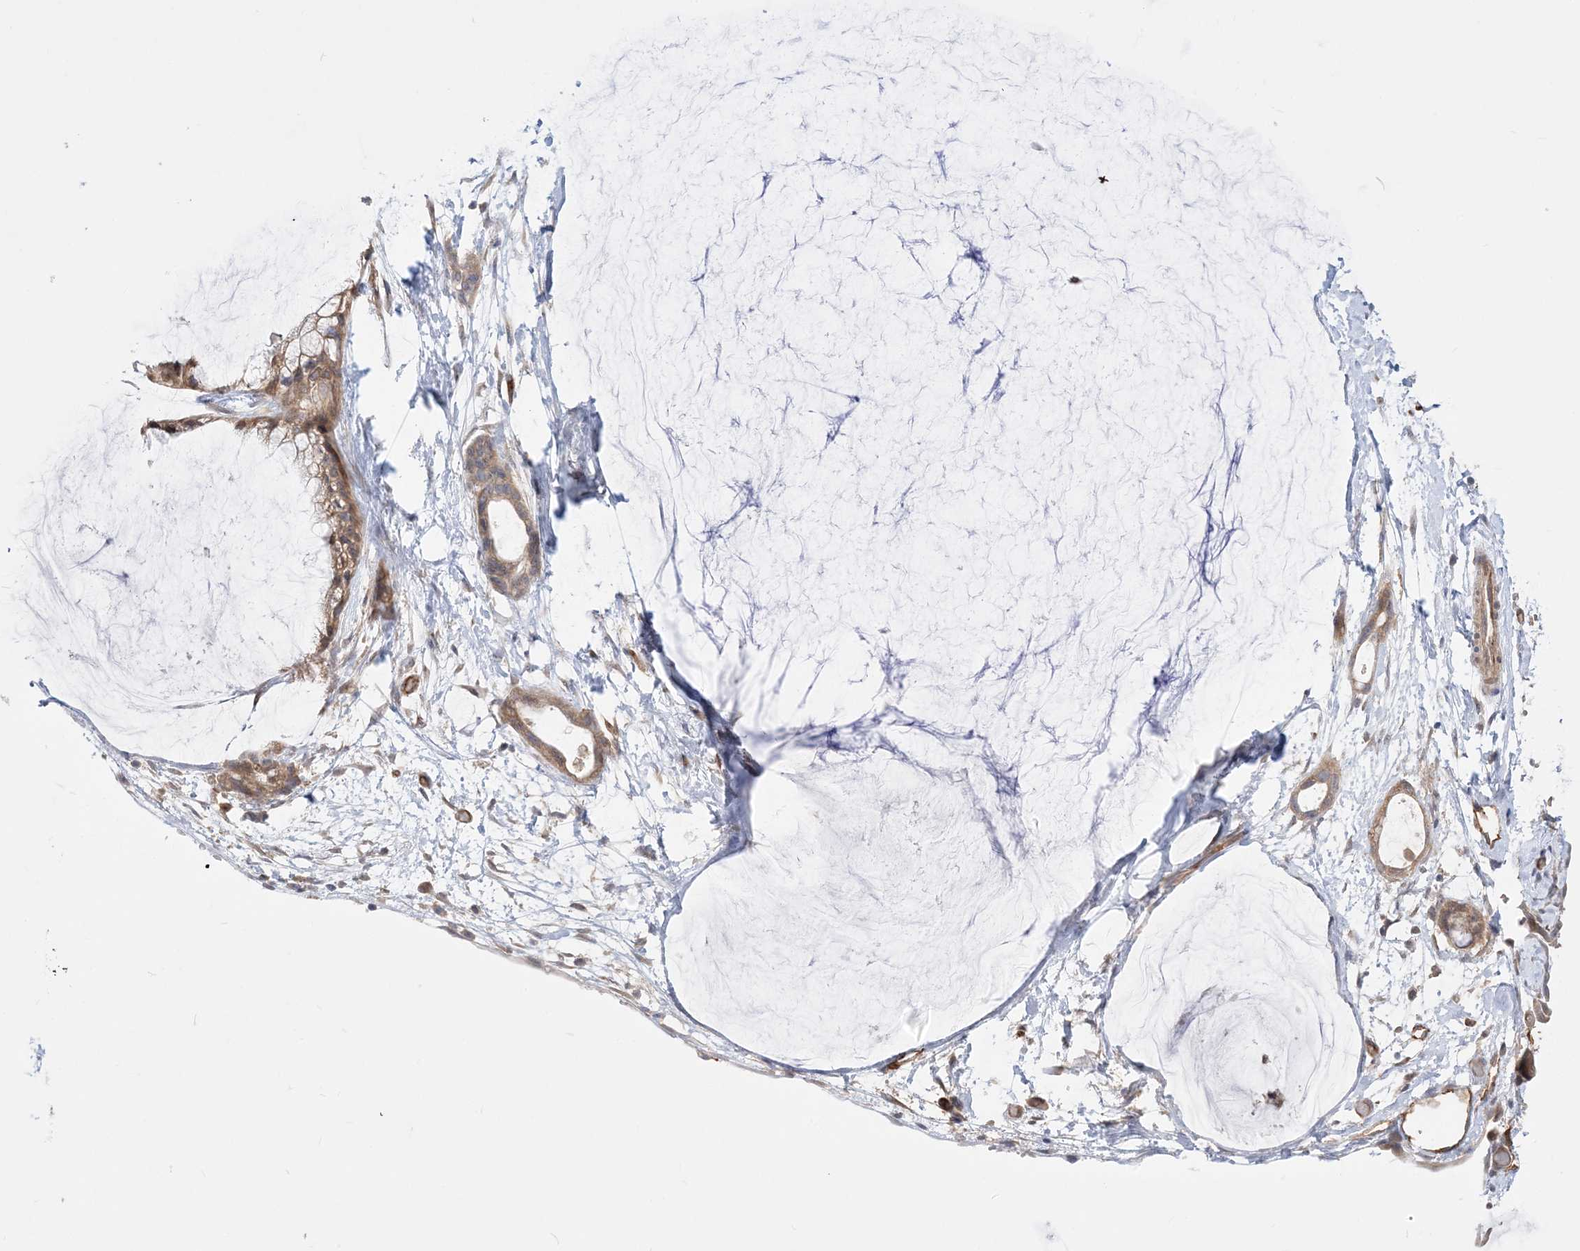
{"staining": {"intensity": "moderate", "quantity": ">75%", "location": "cytoplasmic/membranous"}, "tissue": "ovarian cancer", "cell_type": "Tumor cells", "image_type": "cancer", "snomed": [{"axis": "morphology", "description": "Cystadenocarcinoma, mucinous, NOS"}, {"axis": "topography", "description": "Ovary"}], "caption": "Ovarian cancer (mucinous cystadenocarcinoma) stained for a protein exhibits moderate cytoplasmic/membranous positivity in tumor cells. The staining was performed using DAB to visualize the protein expression in brown, while the nuclei were stained in blue with hematoxylin (Magnification: 20x).", "gene": "FARSB", "patient": {"sex": "female", "age": 39}}